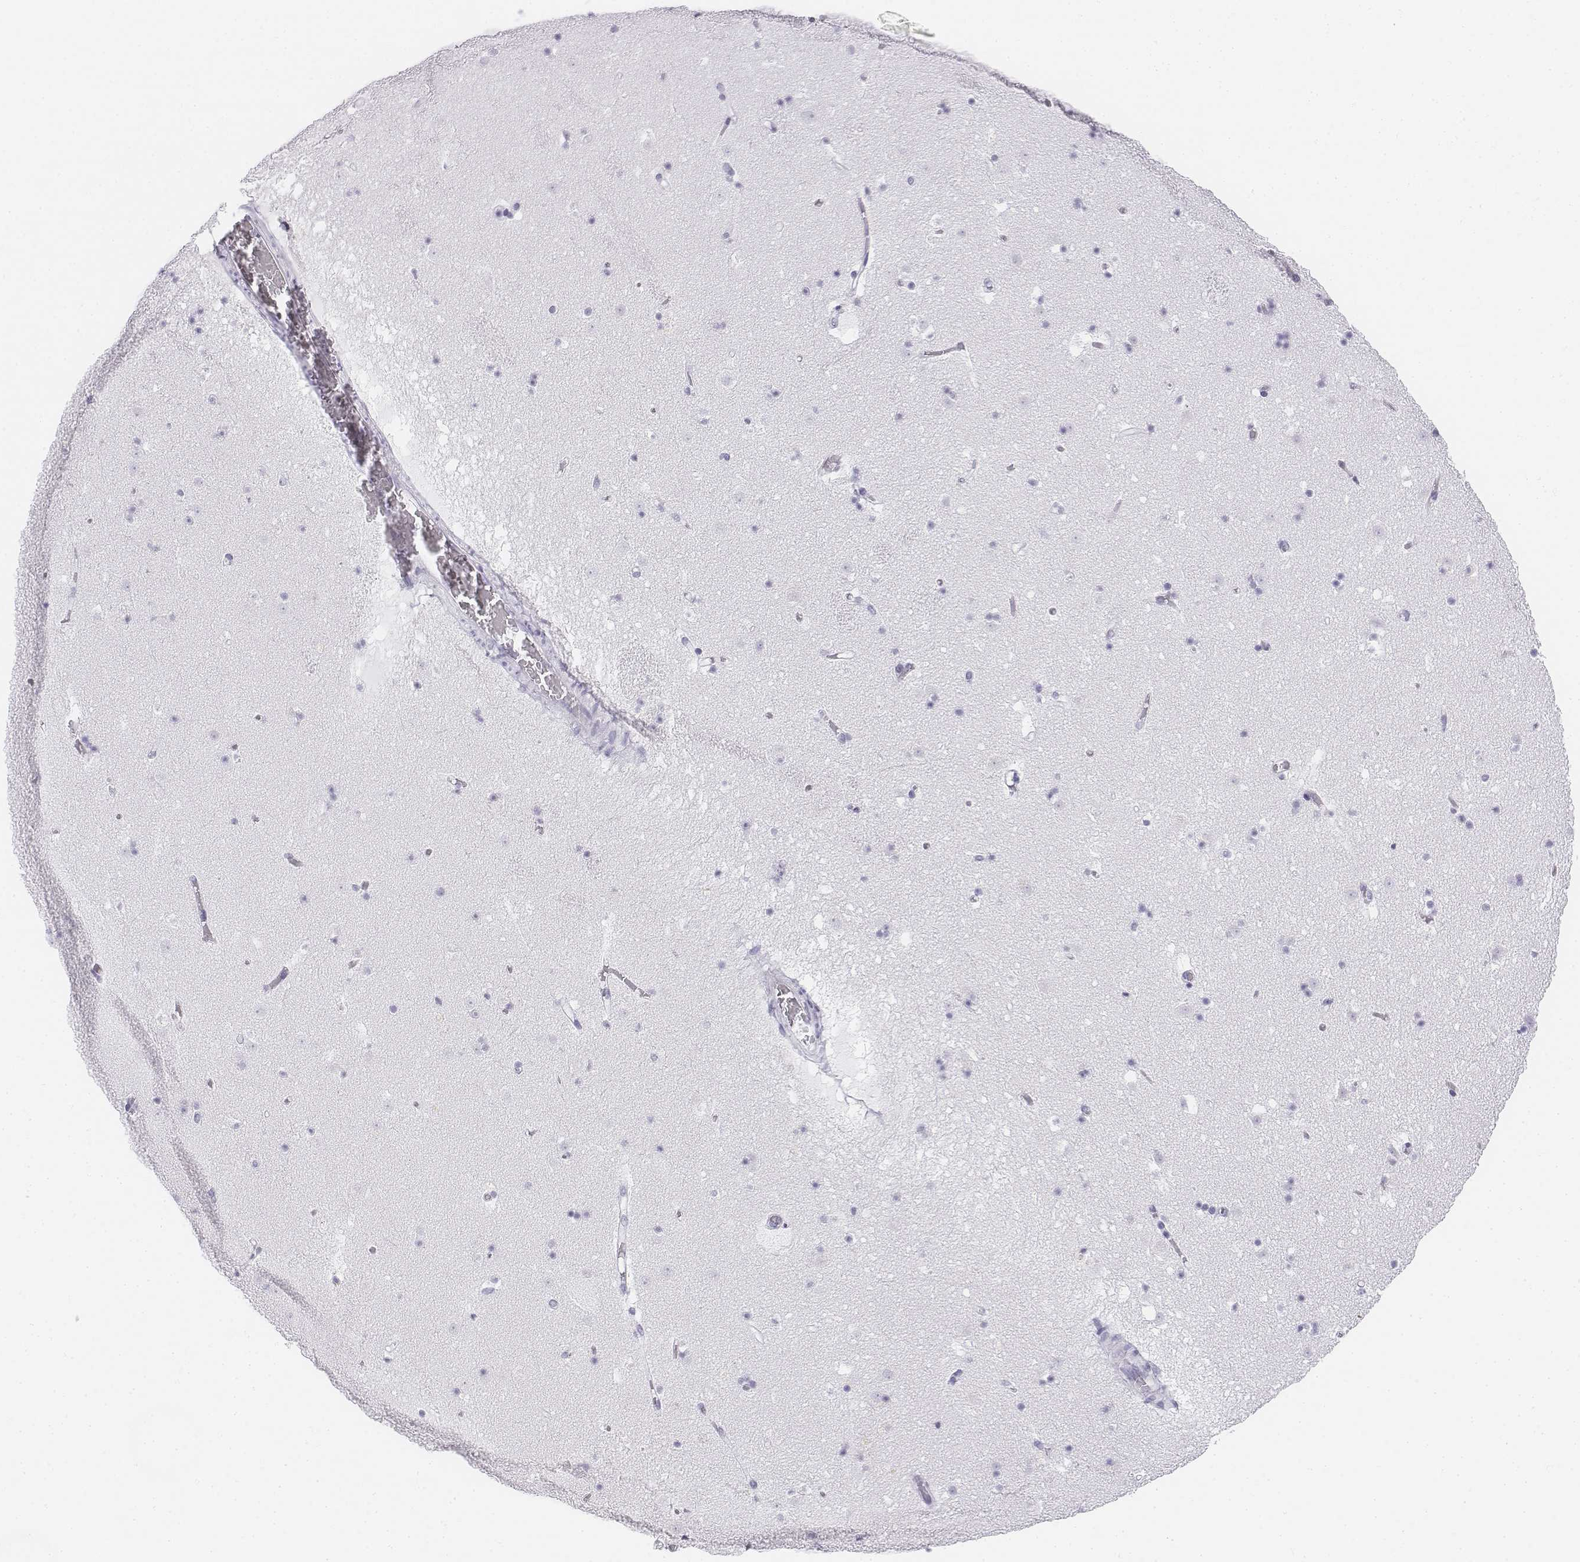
{"staining": {"intensity": "negative", "quantity": "none", "location": "none"}, "tissue": "caudate", "cell_type": "Glial cells", "image_type": "normal", "snomed": [{"axis": "morphology", "description": "Normal tissue, NOS"}, {"axis": "topography", "description": "Lateral ventricle wall"}], "caption": "High power microscopy histopathology image of an immunohistochemistry image of unremarkable caudate, revealing no significant expression in glial cells. (DAB (3,3'-diaminobenzidine) IHC with hematoxylin counter stain).", "gene": "UCN2", "patient": {"sex": "female", "age": 42}}